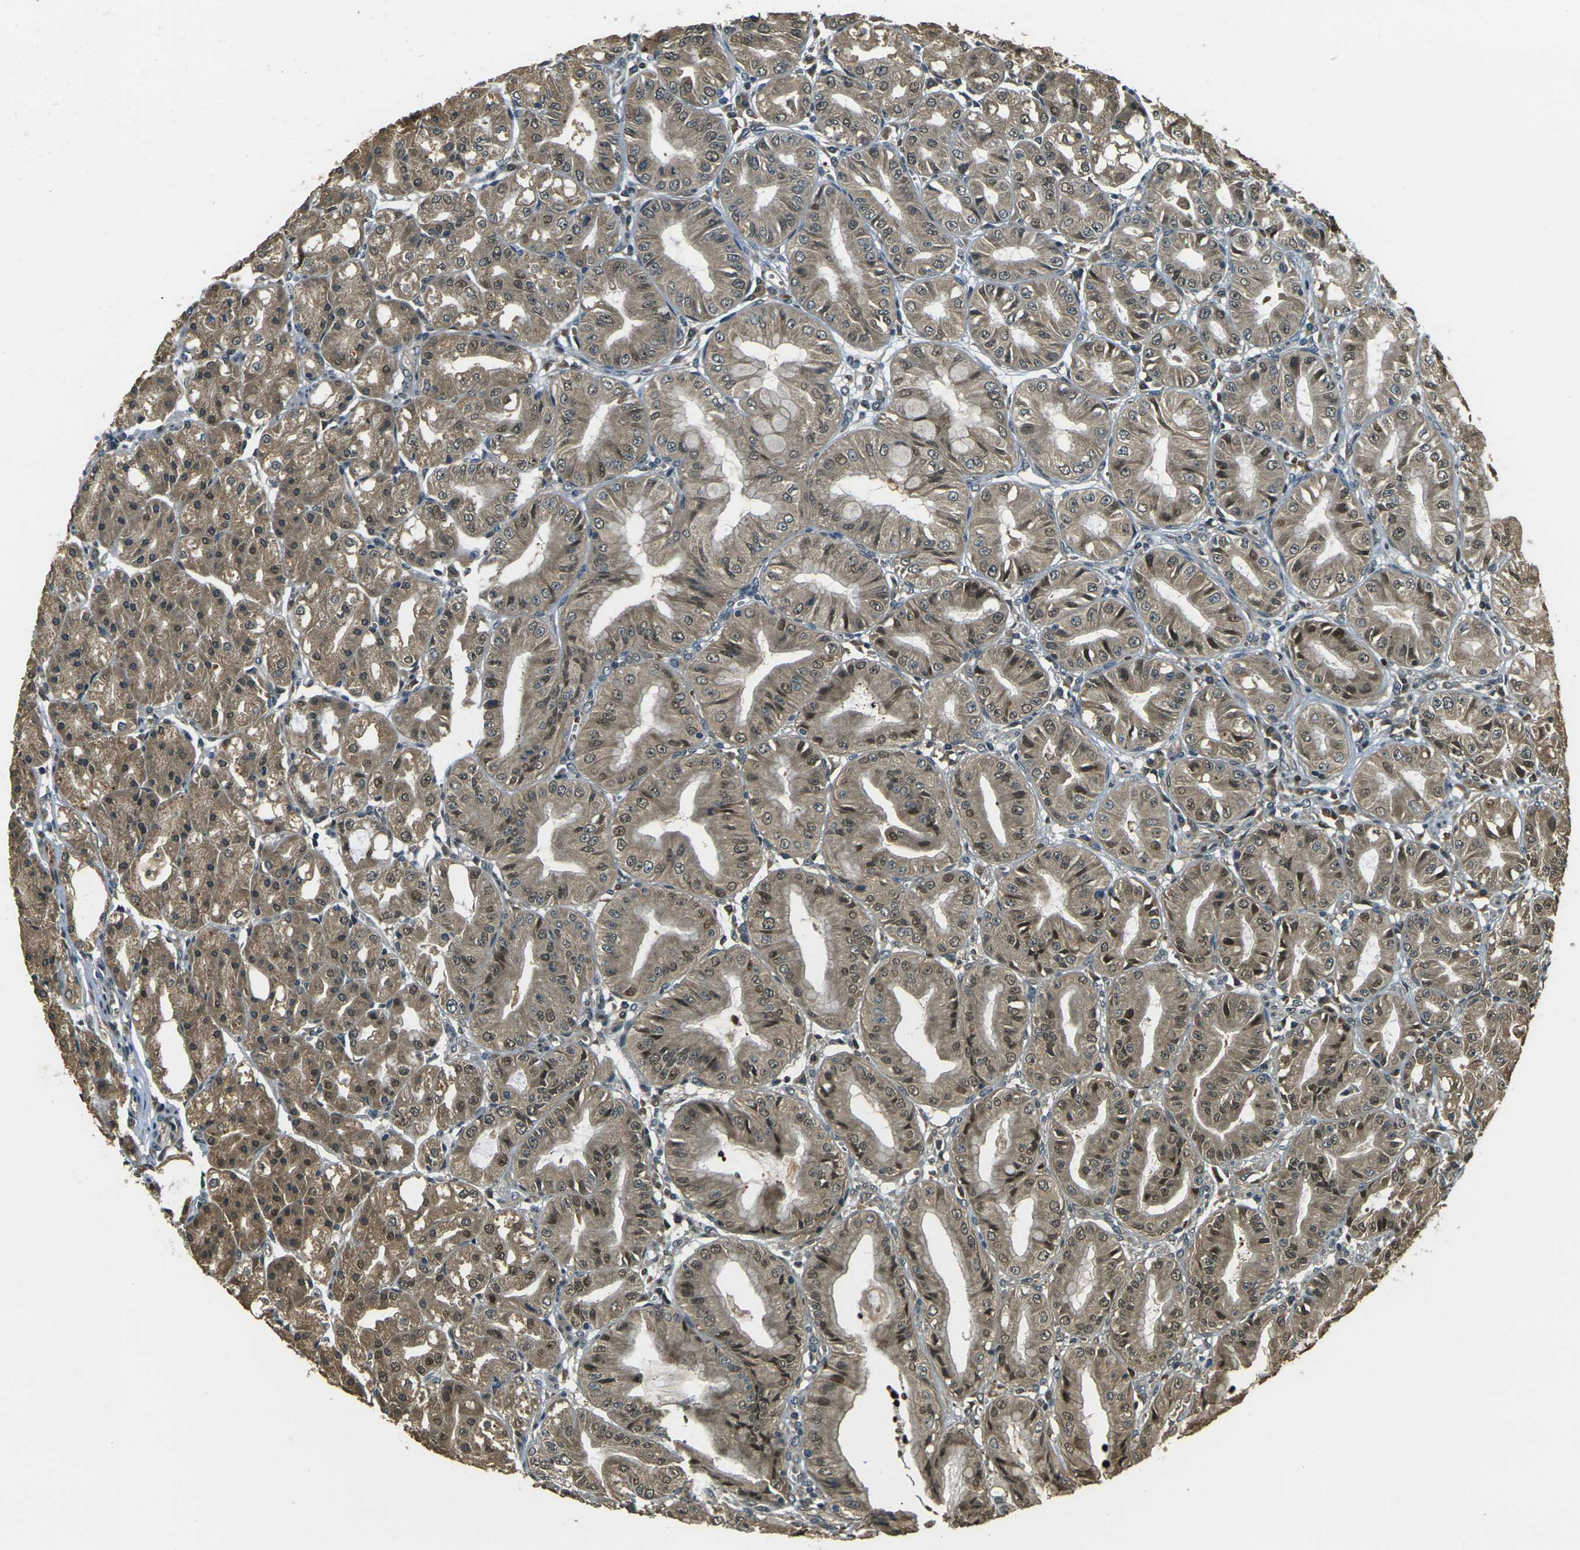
{"staining": {"intensity": "moderate", "quantity": ">75%", "location": "cytoplasmic/membranous,nuclear"}, "tissue": "stomach", "cell_type": "Glandular cells", "image_type": "normal", "snomed": [{"axis": "morphology", "description": "Normal tissue, NOS"}, {"axis": "topography", "description": "Stomach, lower"}], "caption": "Immunohistochemistry of benign stomach displays medium levels of moderate cytoplasmic/membranous,nuclear positivity in about >75% of glandular cells. Using DAB (brown) and hematoxylin (blue) stains, captured at high magnification using brightfield microscopy.", "gene": "TOR1A", "patient": {"sex": "male", "age": 71}}